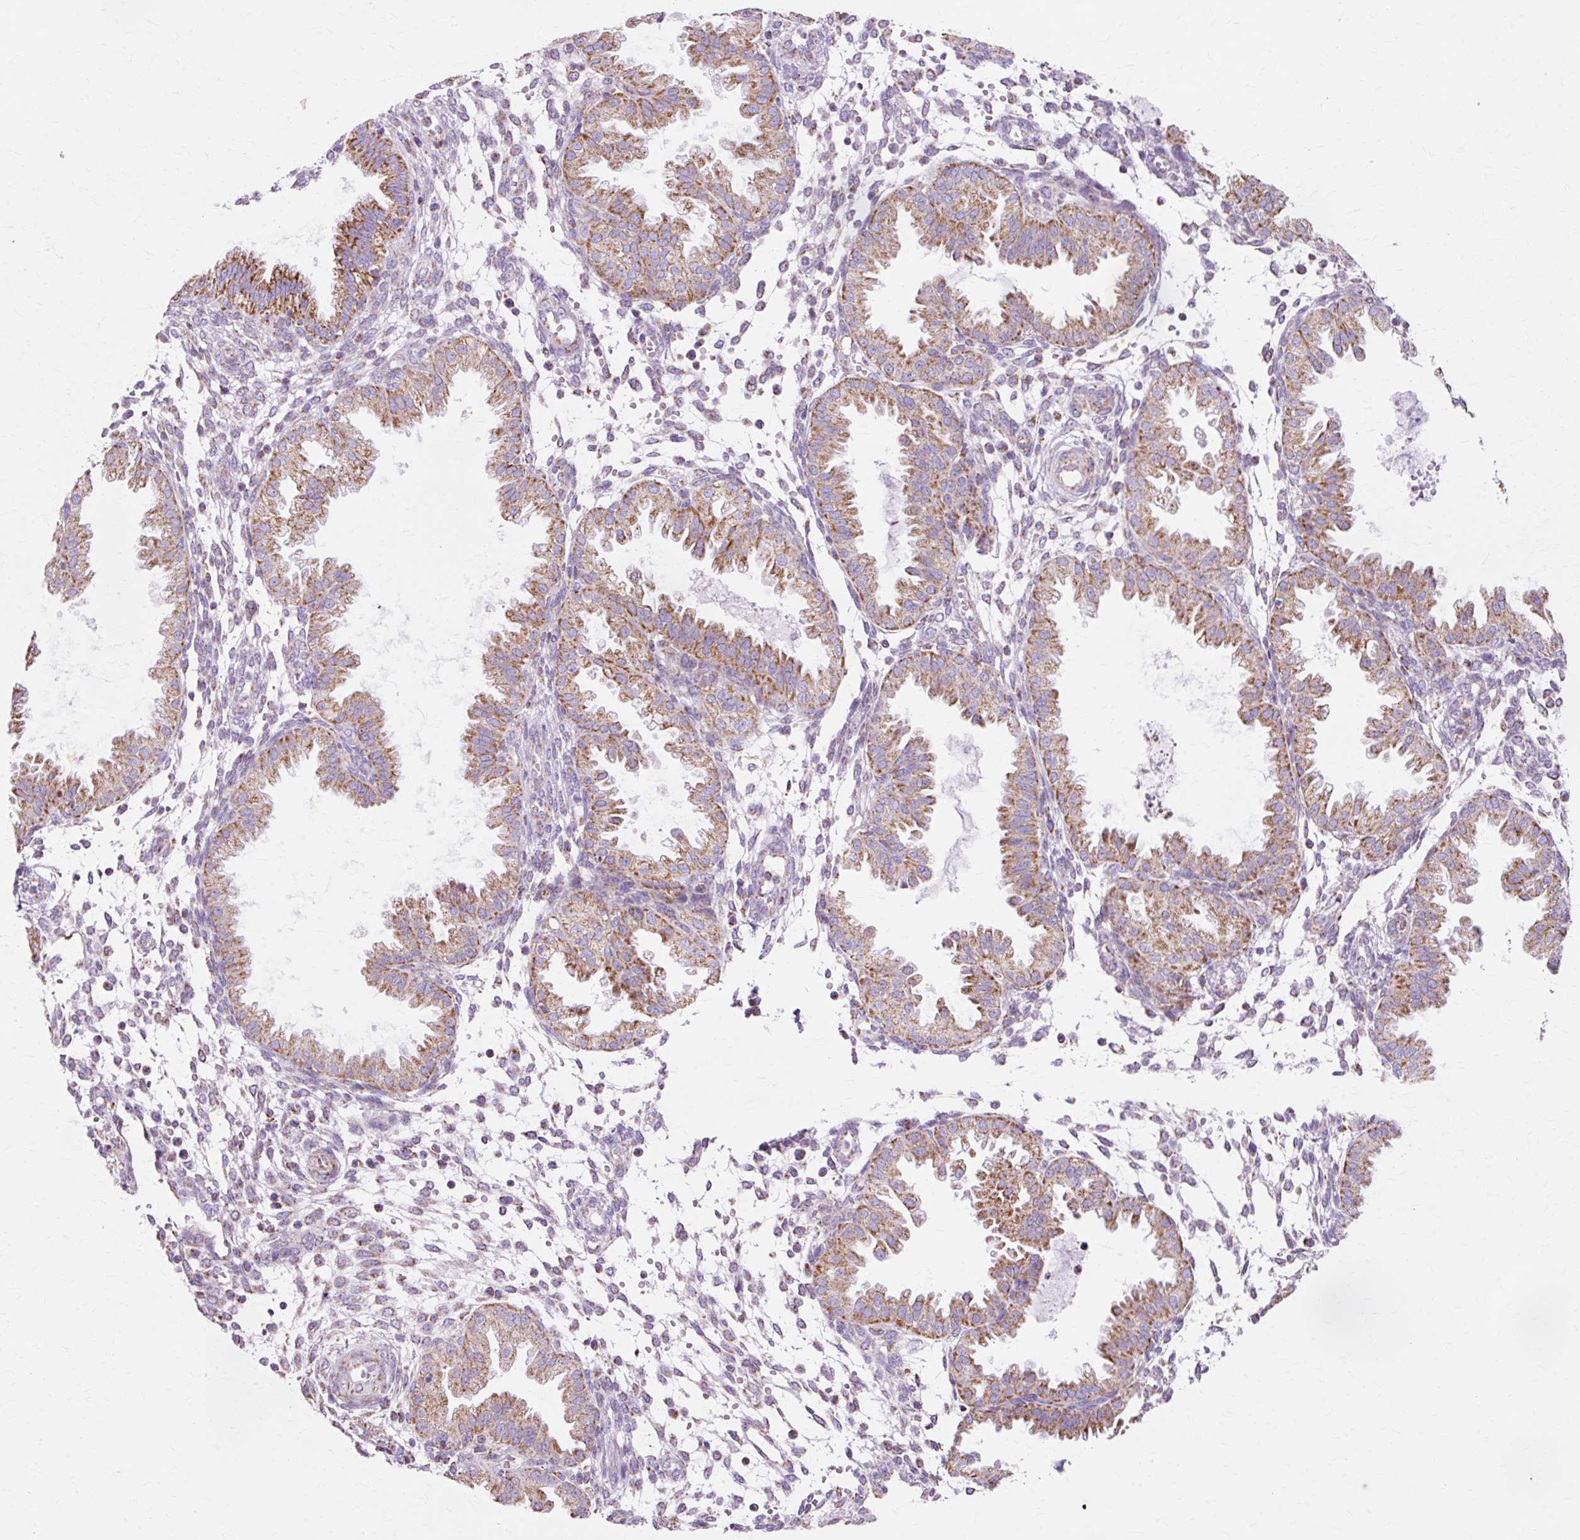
{"staining": {"intensity": "weak", "quantity": "25%-75%", "location": "cytoplasmic/membranous"}, "tissue": "endometrium", "cell_type": "Cells in endometrial stroma", "image_type": "normal", "snomed": [{"axis": "morphology", "description": "Normal tissue, NOS"}, {"axis": "topography", "description": "Endometrium"}], "caption": "The photomicrograph exhibits staining of normal endometrium, revealing weak cytoplasmic/membranous protein positivity (brown color) within cells in endometrial stroma. The staining was performed using DAB, with brown indicating positive protein expression. Nuclei are stained blue with hematoxylin.", "gene": "ATP5PO", "patient": {"sex": "female", "age": 33}}